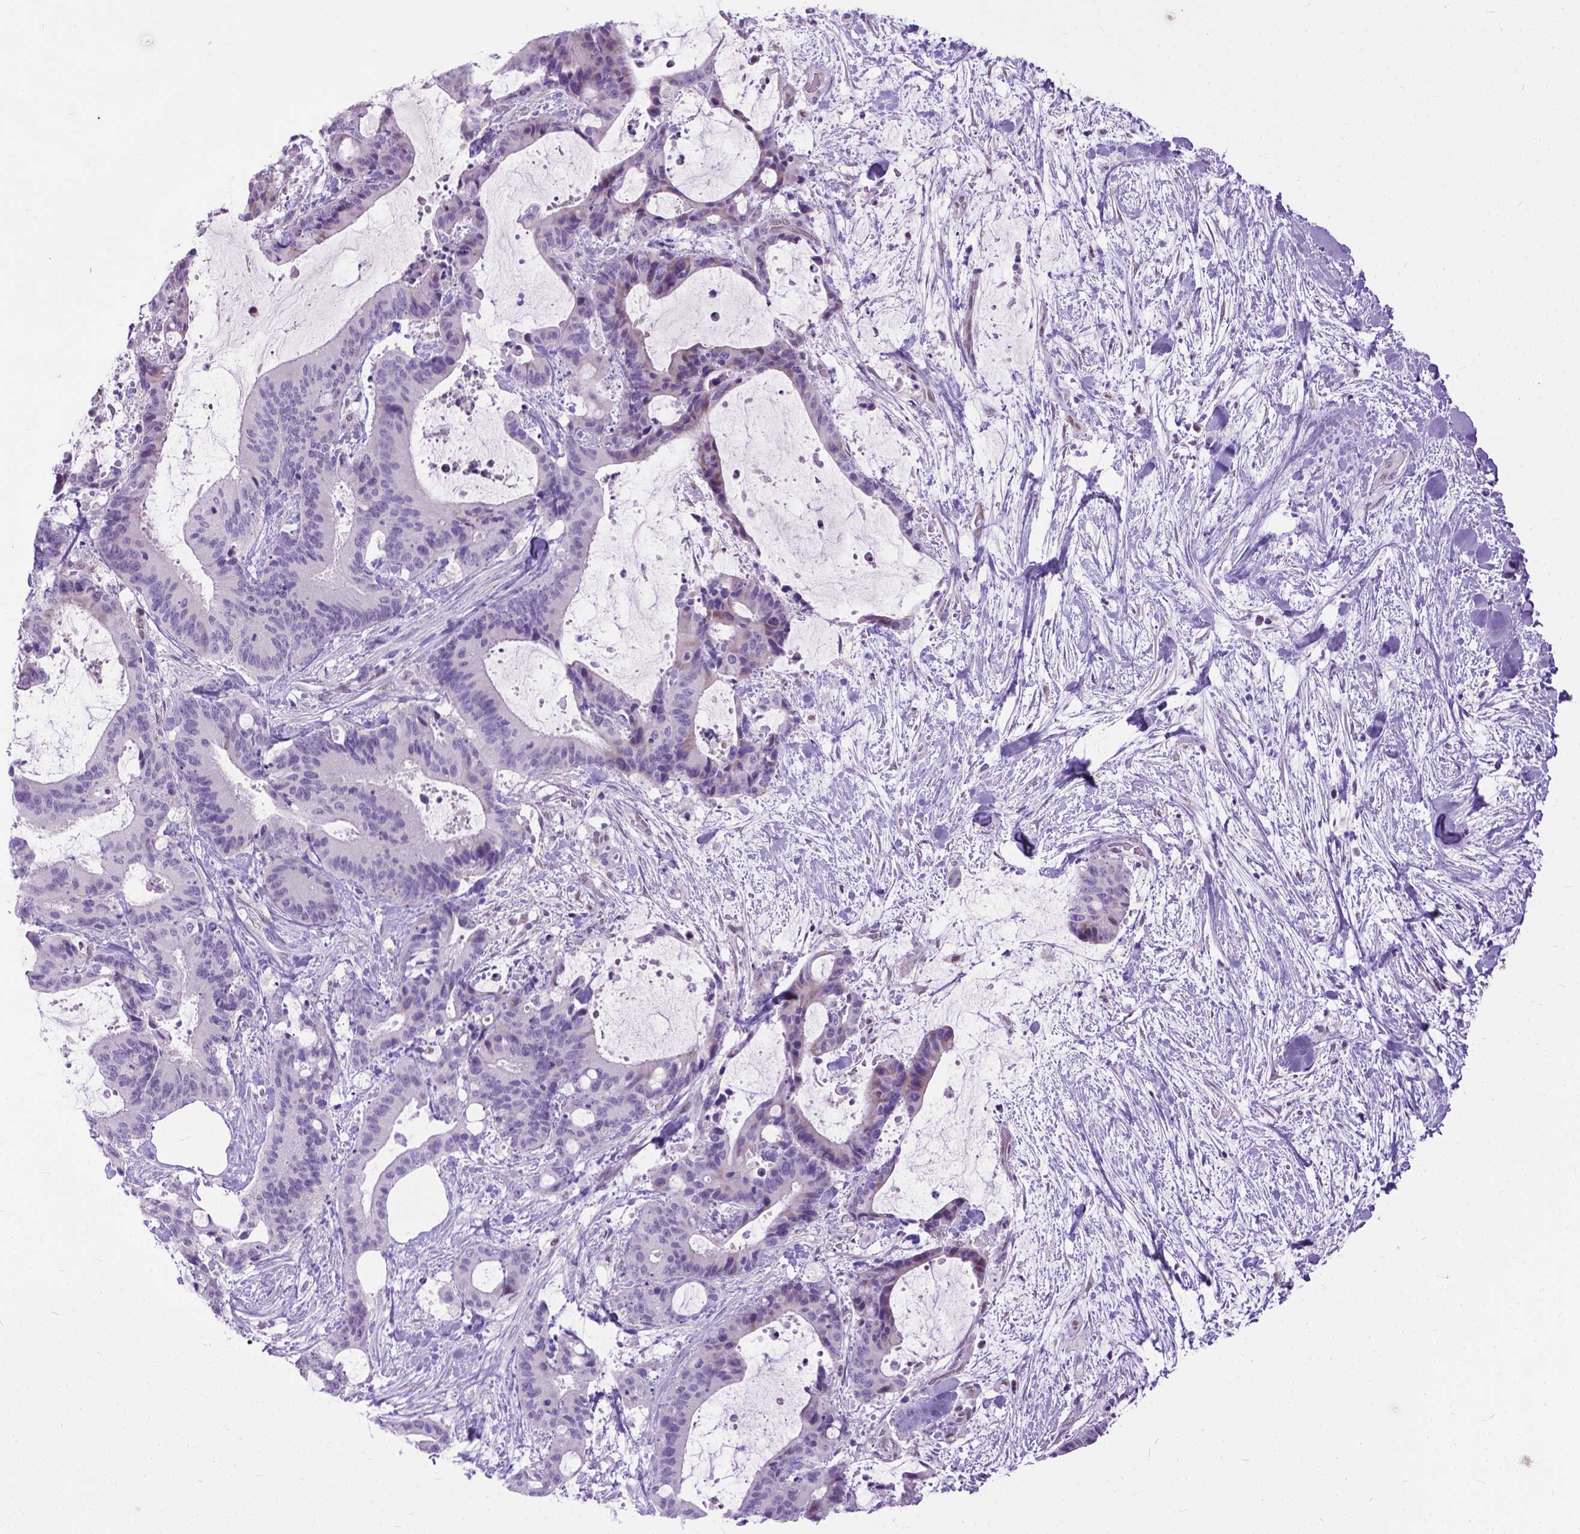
{"staining": {"intensity": "negative", "quantity": "none", "location": "none"}, "tissue": "liver cancer", "cell_type": "Tumor cells", "image_type": "cancer", "snomed": [{"axis": "morphology", "description": "Cholangiocarcinoma"}, {"axis": "topography", "description": "Liver"}], "caption": "Immunohistochemistry photomicrograph of liver cancer stained for a protein (brown), which demonstrates no expression in tumor cells.", "gene": "APCDD1L", "patient": {"sex": "female", "age": 73}}